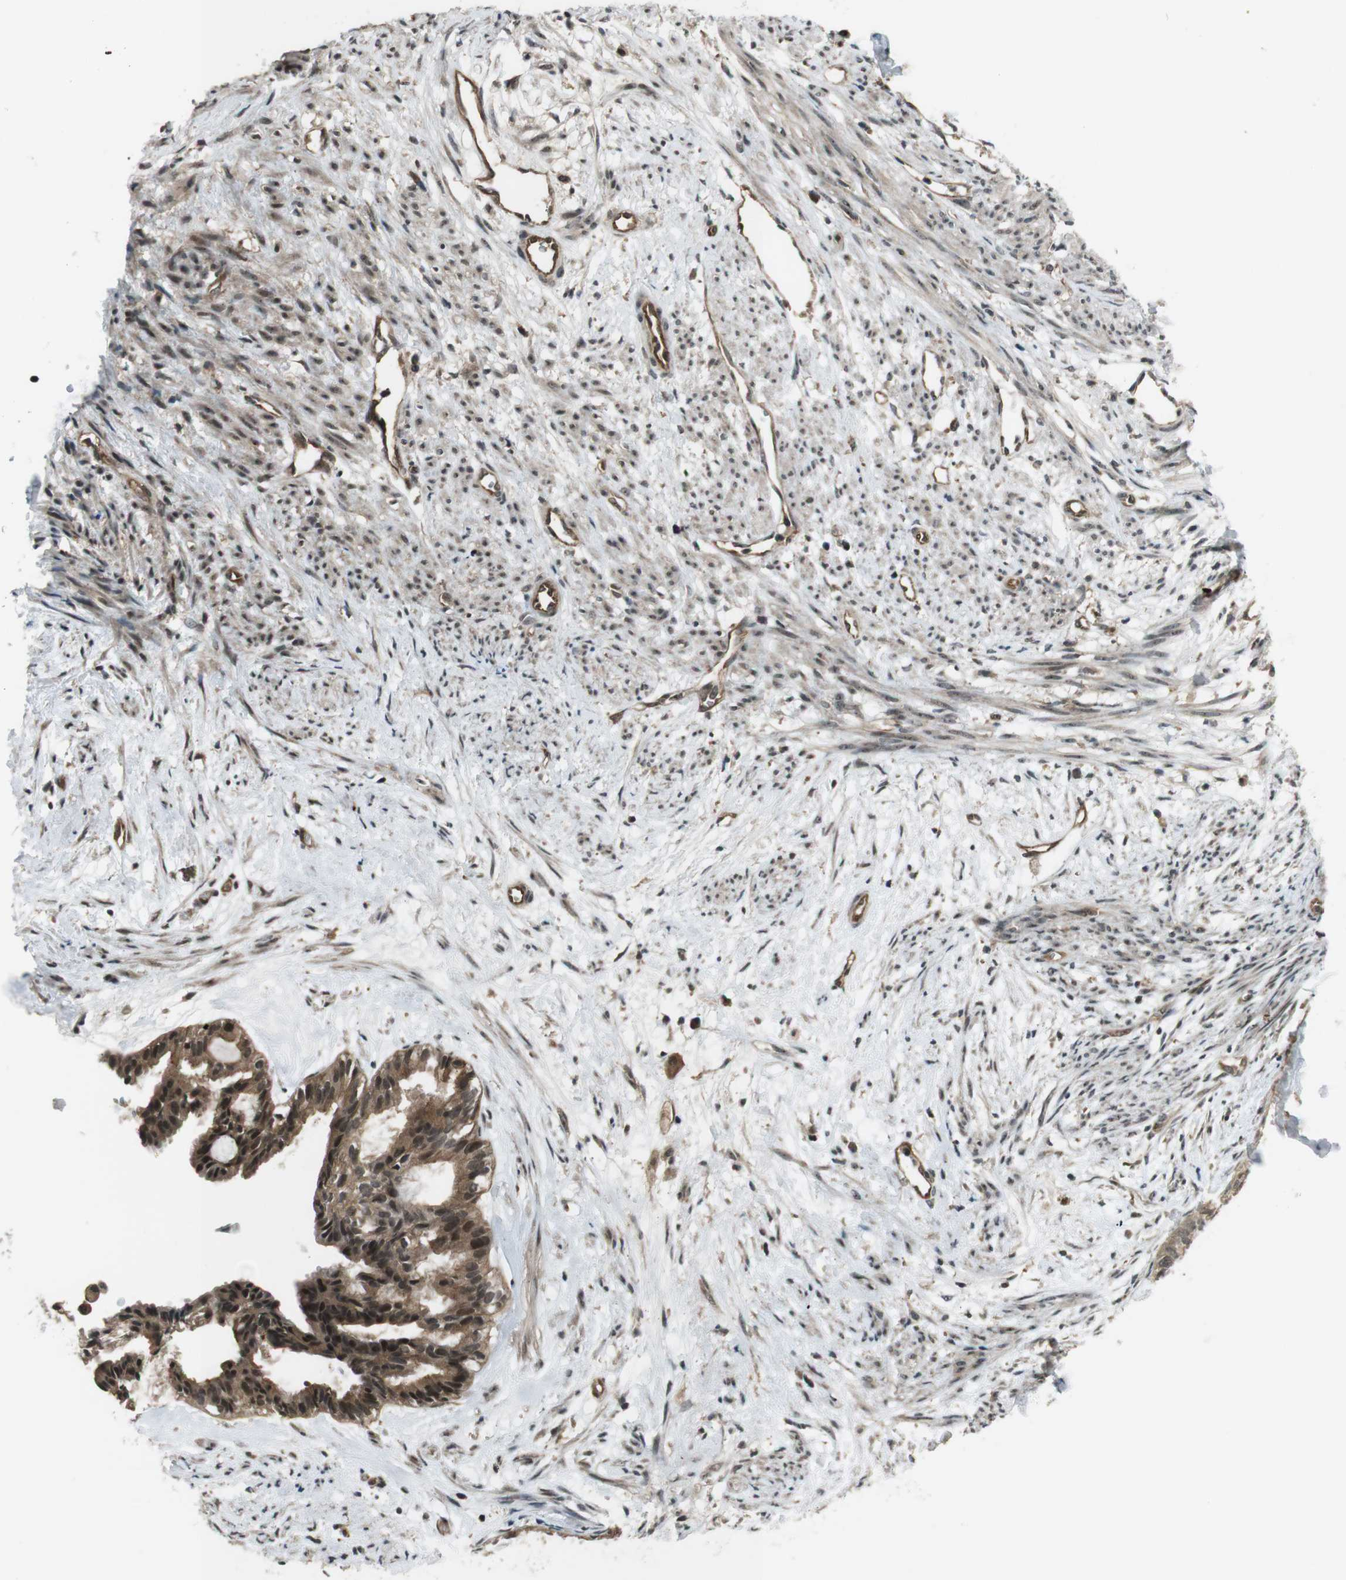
{"staining": {"intensity": "strong", "quantity": ">75%", "location": "cytoplasmic/membranous,nuclear"}, "tissue": "cervical cancer", "cell_type": "Tumor cells", "image_type": "cancer", "snomed": [{"axis": "morphology", "description": "Normal tissue, NOS"}, {"axis": "morphology", "description": "Adenocarcinoma, NOS"}, {"axis": "topography", "description": "Cervix"}, {"axis": "topography", "description": "Endometrium"}], "caption": "The immunohistochemical stain shows strong cytoplasmic/membranous and nuclear expression in tumor cells of cervical cancer (adenocarcinoma) tissue. (Brightfield microscopy of DAB IHC at high magnification).", "gene": "TIAM2", "patient": {"sex": "female", "age": 86}}